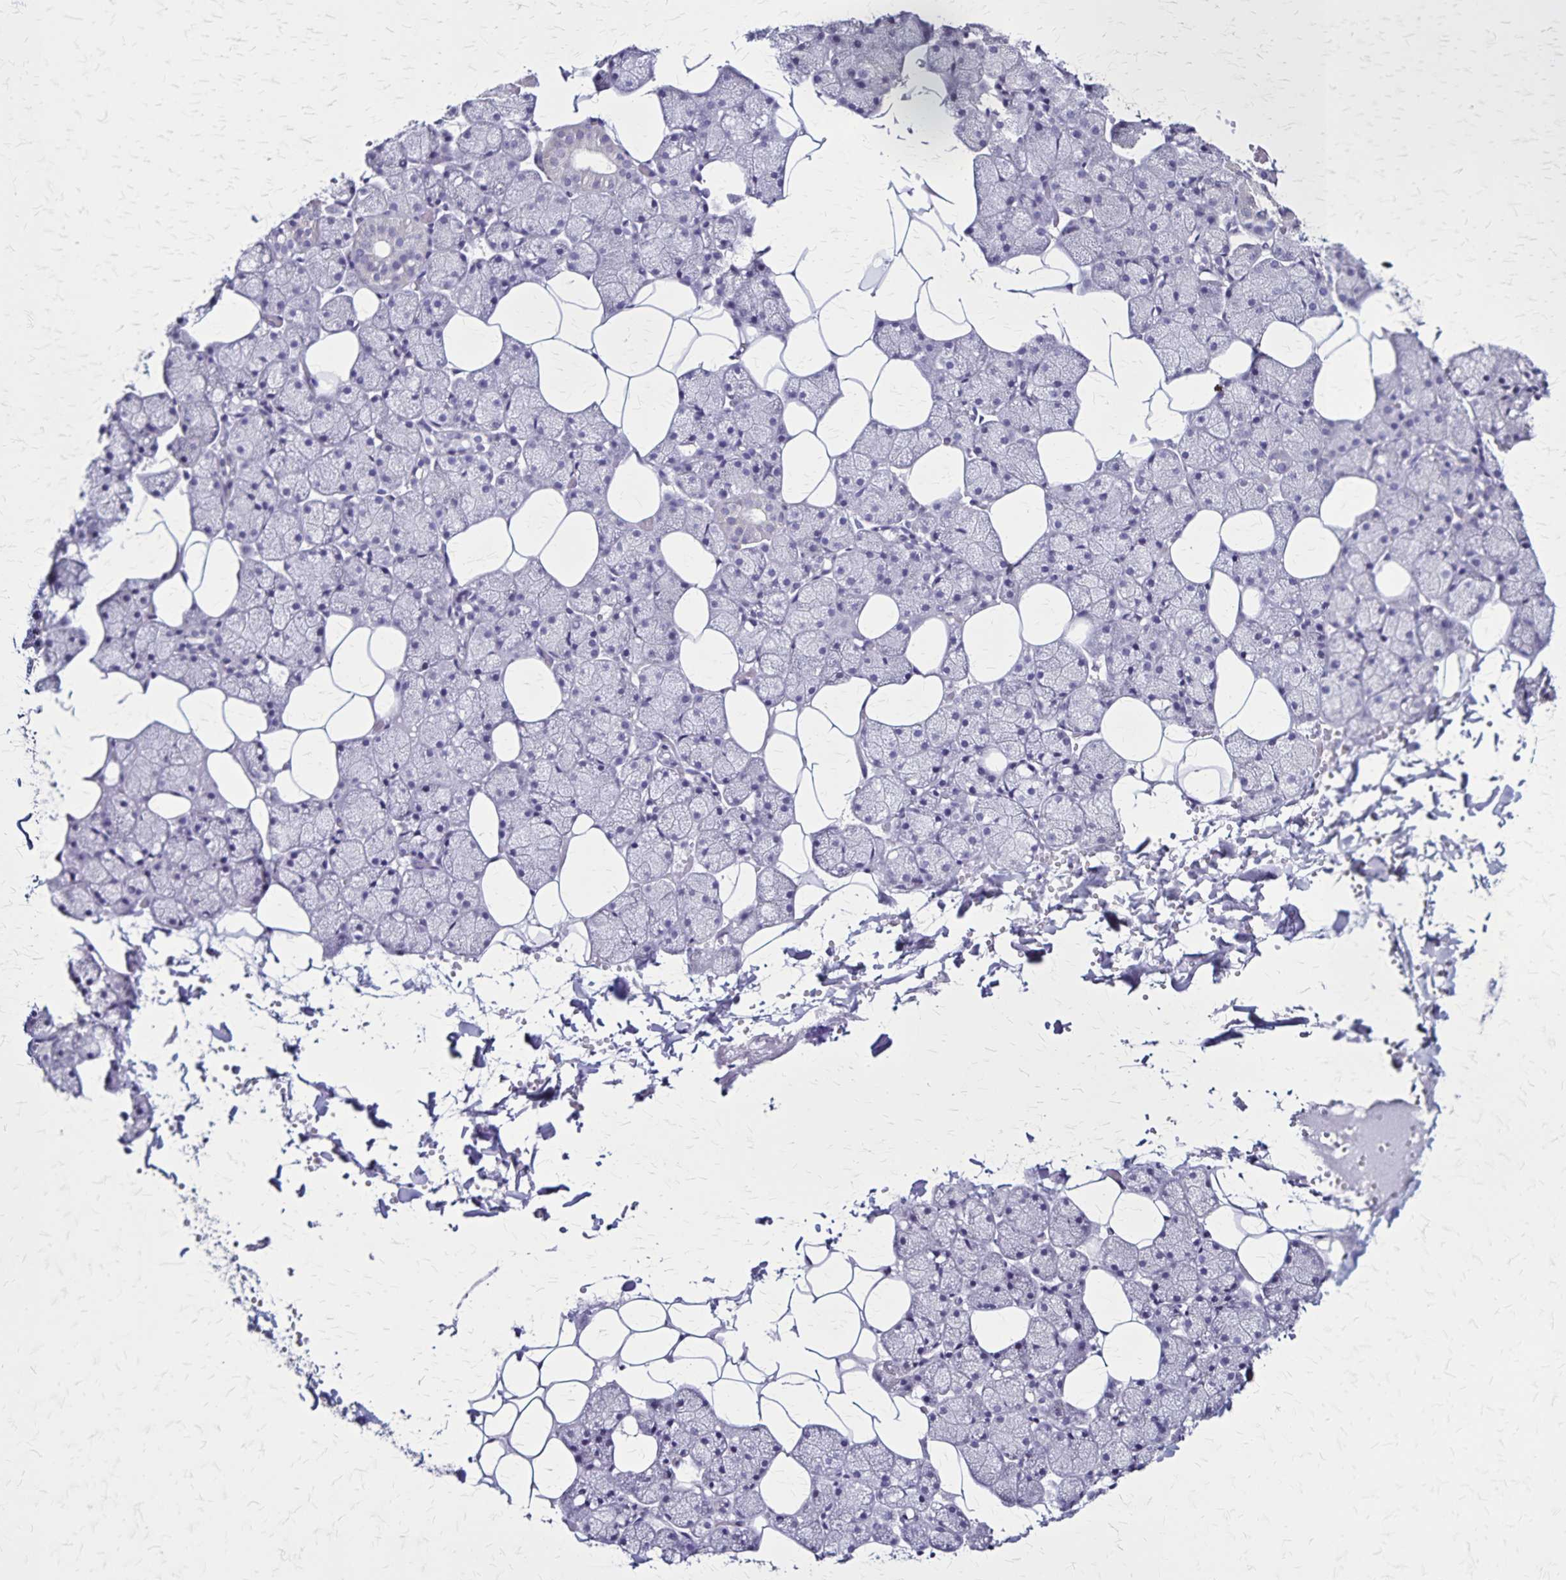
{"staining": {"intensity": "negative", "quantity": "none", "location": "none"}, "tissue": "salivary gland", "cell_type": "Glandular cells", "image_type": "normal", "snomed": [{"axis": "morphology", "description": "Normal tissue, NOS"}, {"axis": "topography", "description": "Salivary gland"}], "caption": "Immunohistochemical staining of normal human salivary gland shows no significant staining in glandular cells. The staining is performed using DAB (3,3'-diaminobenzidine) brown chromogen with nuclei counter-stained in using hematoxylin.", "gene": "PLXNA4", "patient": {"sex": "male", "age": 38}}